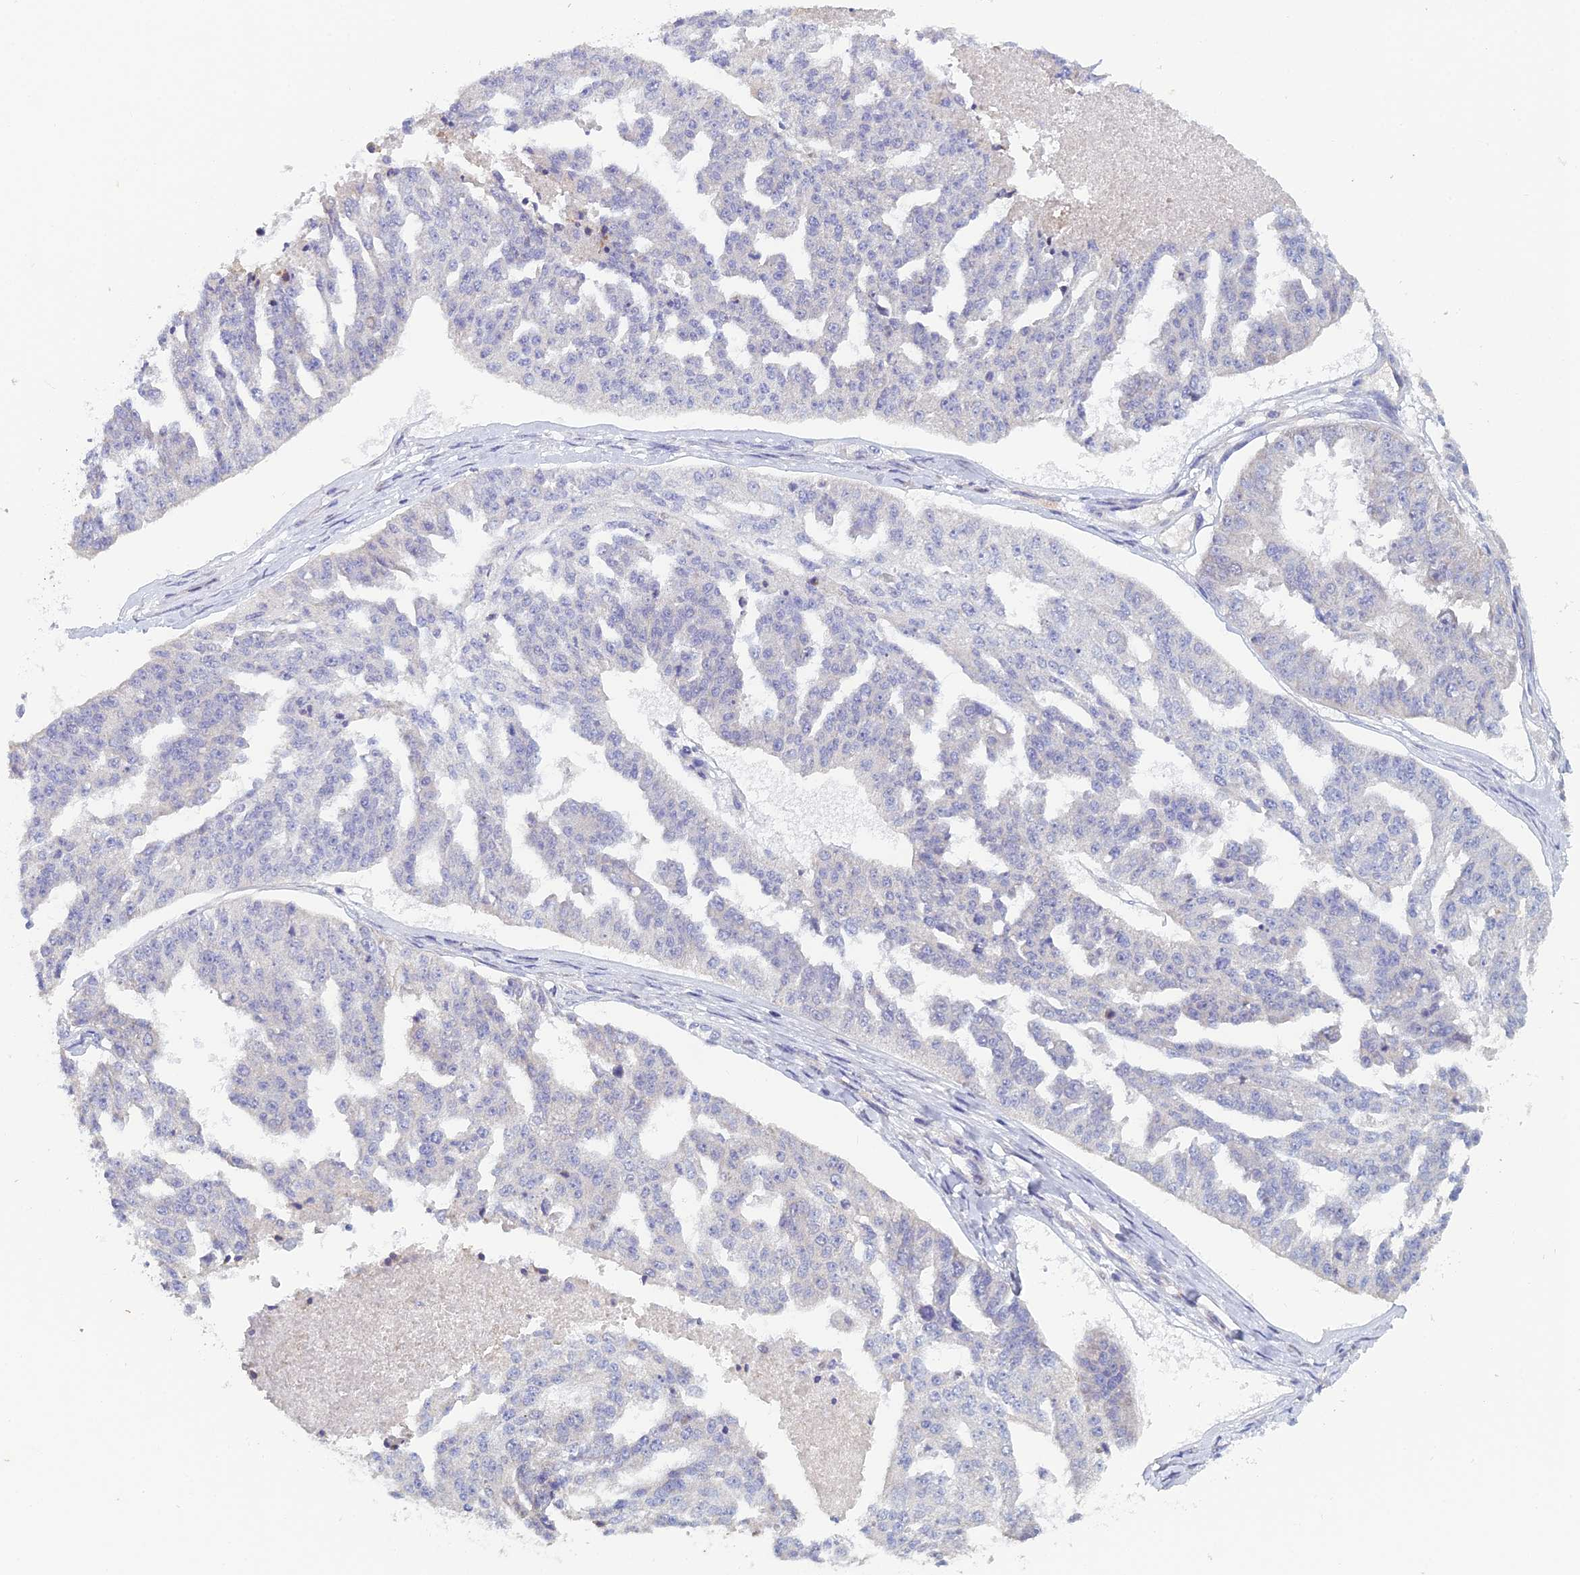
{"staining": {"intensity": "negative", "quantity": "none", "location": "none"}, "tissue": "ovarian cancer", "cell_type": "Tumor cells", "image_type": "cancer", "snomed": [{"axis": "morphology", "description": "Cystadenocarcinoma, serous, NOS"}, {"axis": "topography", "description": "Ovary"}], "caption": "Ovarian cancer was stained to show a protein in brown. There is no significant positivity in tumor cells.", "gene": "GIPC1", "patient": {"sex": "female", "age": 58}}